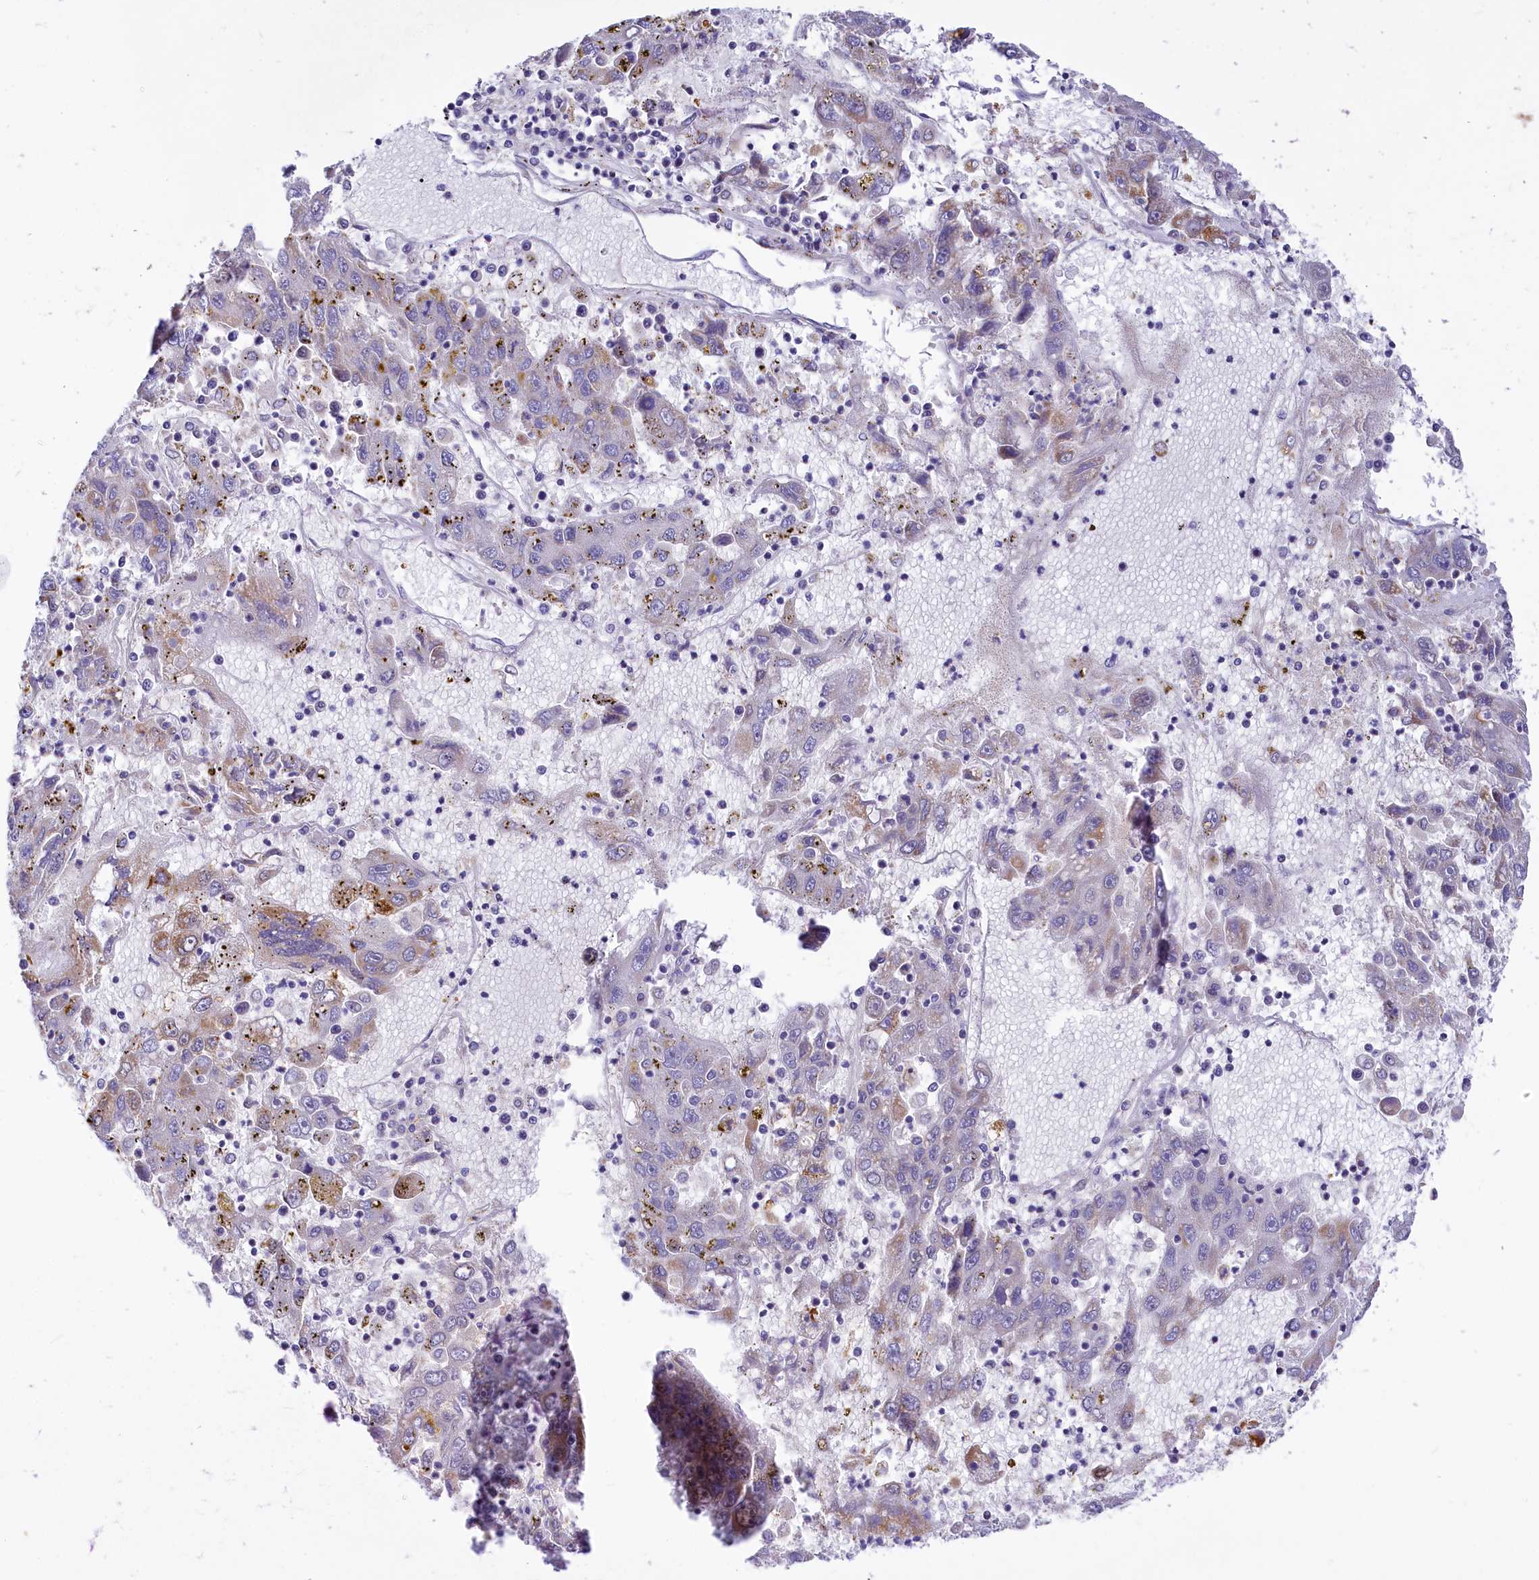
{"staining": {"intensity": "moderate", "quantity": "<25%", "location": "cytoplasmic/membranous"}, "tissue": "liver cancer", "cell_type": "Tumor cells", "image_type": "cancer", "snomed": [{"axis": "morphology", "description": "Carcinoma, Hepatocellular, NOS"}, {"axis": "topography", "description": "Liver"}], "caption": "Immunohistochemistry image of neoplastic tissue: human hepatocellular carcinoma (liver) stained using immunohistochemistry reveals low levels of moderate protein expression localized specifically in the cytoplasmic/membranous of tumor cells, appearing as a cytoplasmic/membranous brown color.", "gene": "LMOD3", "patient": {"sex": "male", "age": 49}}